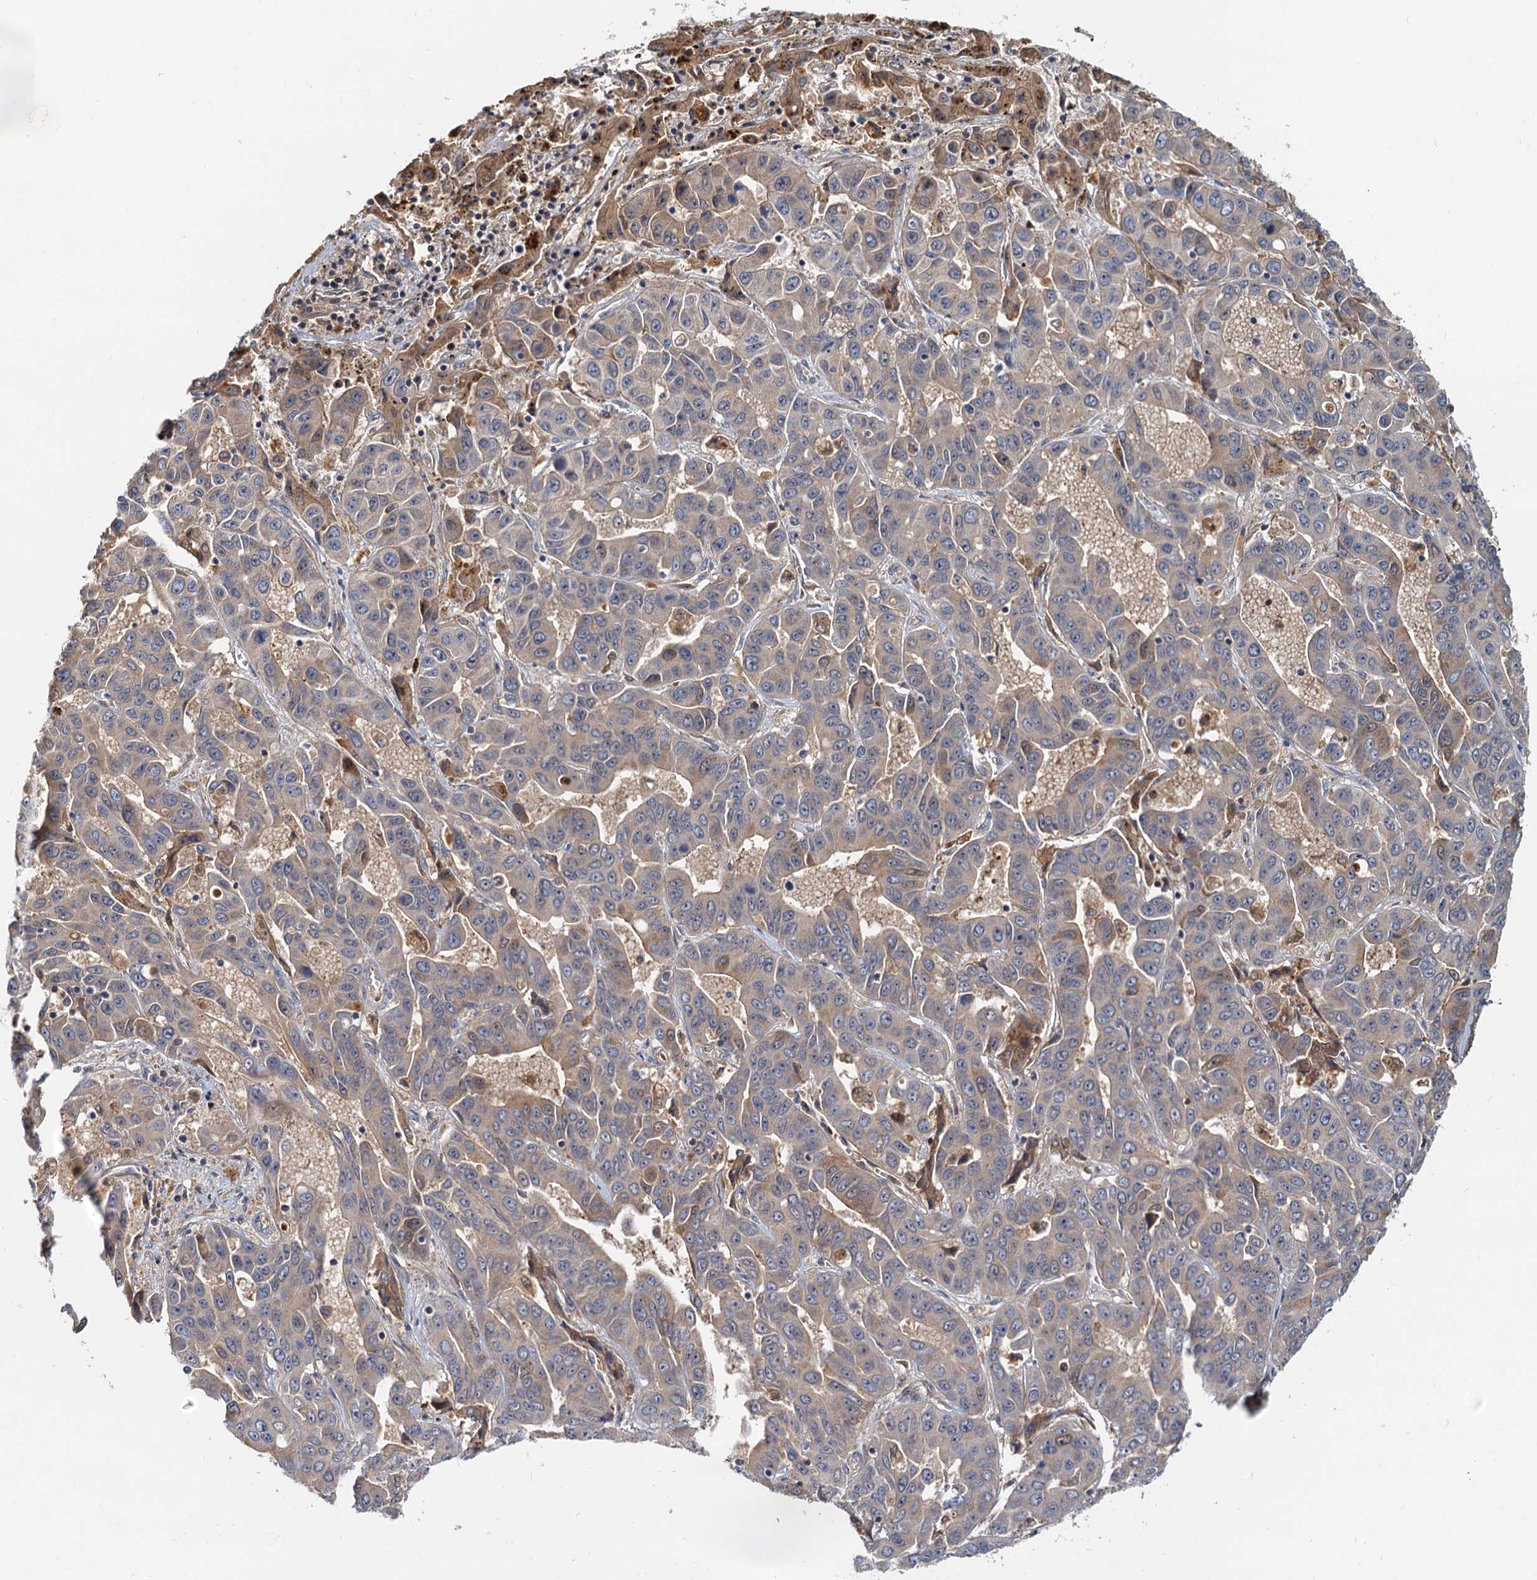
{"staining": {"intensity": "moderate", "quantity": "<25%", "location": "cytoplasmic/membranous"}, "tissue": "liver cancer", "cell_type": "Tumor cells", "image_type": "cancer", "snomed": [{"axis": "morphology", "description": "Cholangiocarcinoma"}, {"axis": "topography", "description": "Liver"}], "caption": "This histopathology image displays immunohistochemistry staining of human liver cholangiocarcinoma, with low moderate cytoplasmic/membranous positivity in about <25% of tumor cells.", "gene": "TOLLIP", "patient": {"sex": "female", "age": 52}}